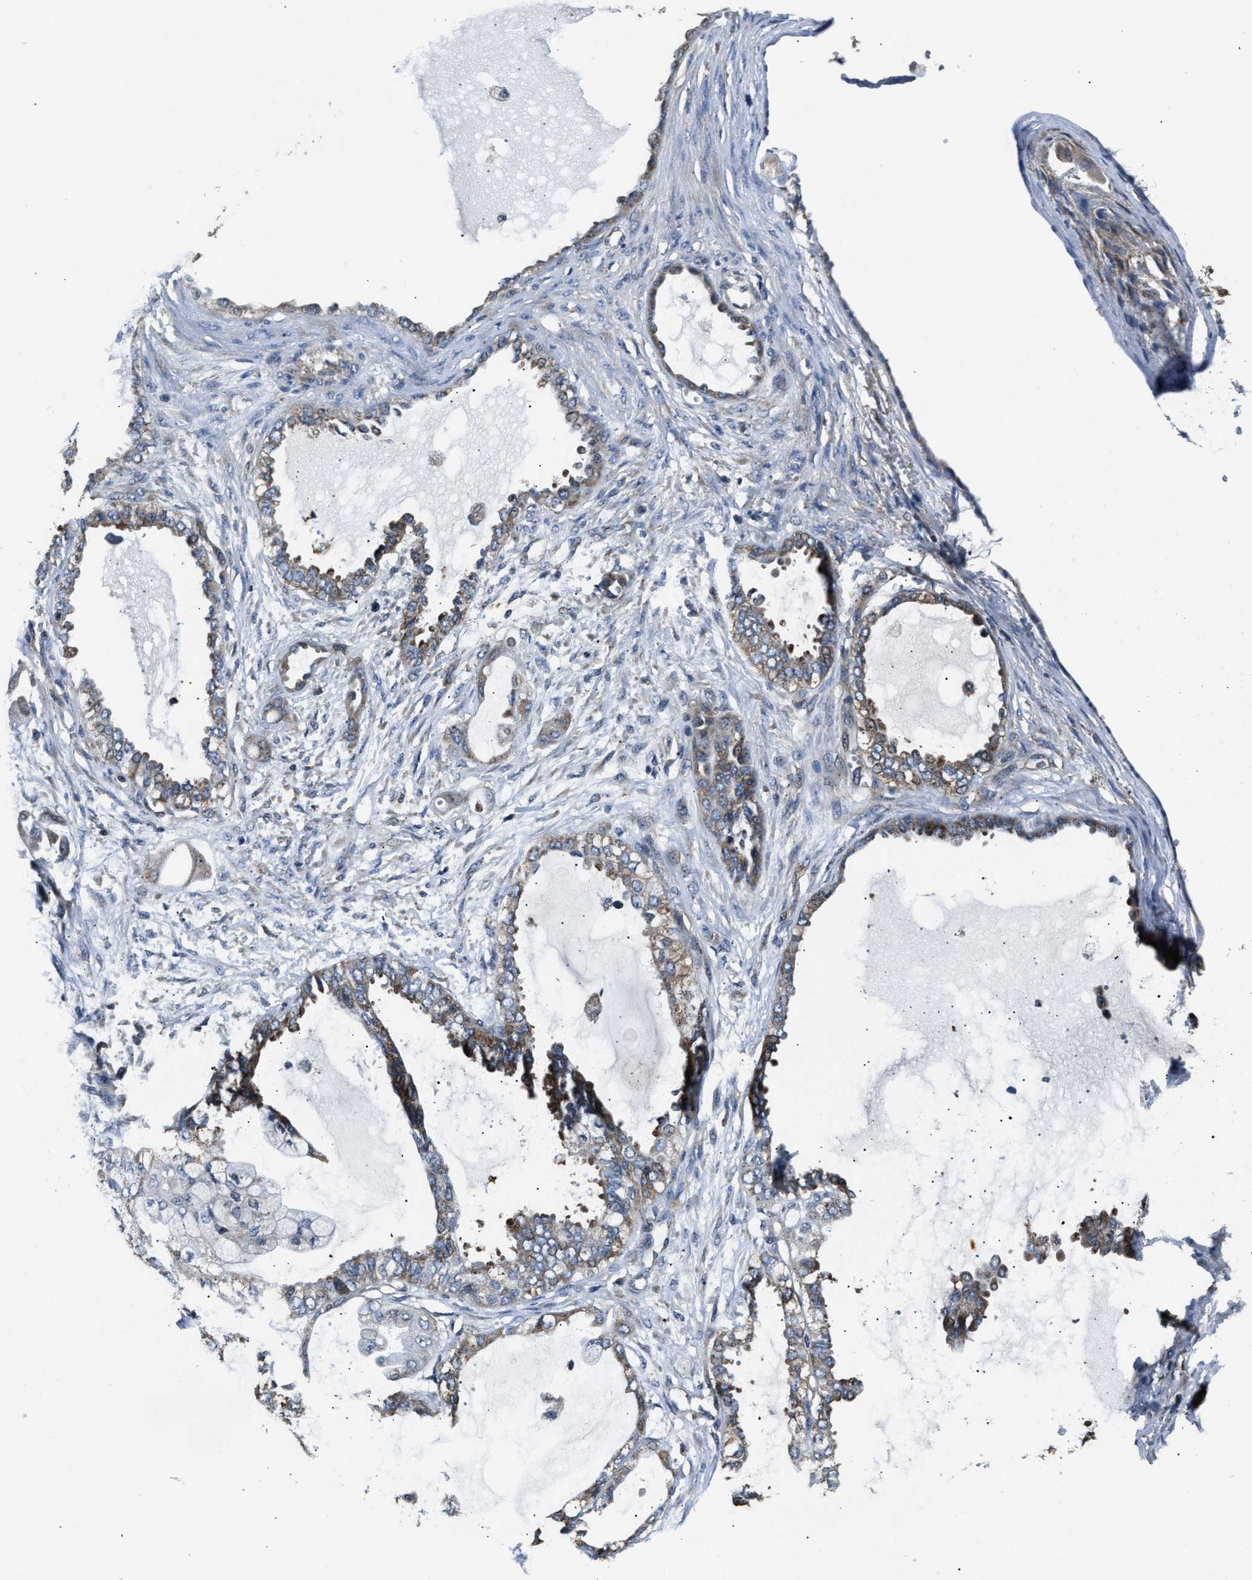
{"staining": {"intensity": "weak", "quantity": "25%-75%", "location": "cytoplasmic/membranous"}, "tissue": "ovarian cancer", "cell_type": "Tumor cells", "image_type": "cancer", "snomed": [{"axis": "morphology", "description": "Carcinoma, NOS"}, {"axis": "morphology", "description": "Carcinoma, endometroid"}, {"axis": "topography", "description": "Ovary"}], "caption": "This is a photomicrograph of immunohistochemistry (IHC) staining of ovarian cancer (endometroid carcinoma), which shows weak expression in the cytoplasmic/membranous of tumor cells.", "gene": "IMPDH2", "patient": {"sex": "female", "age": 50}}